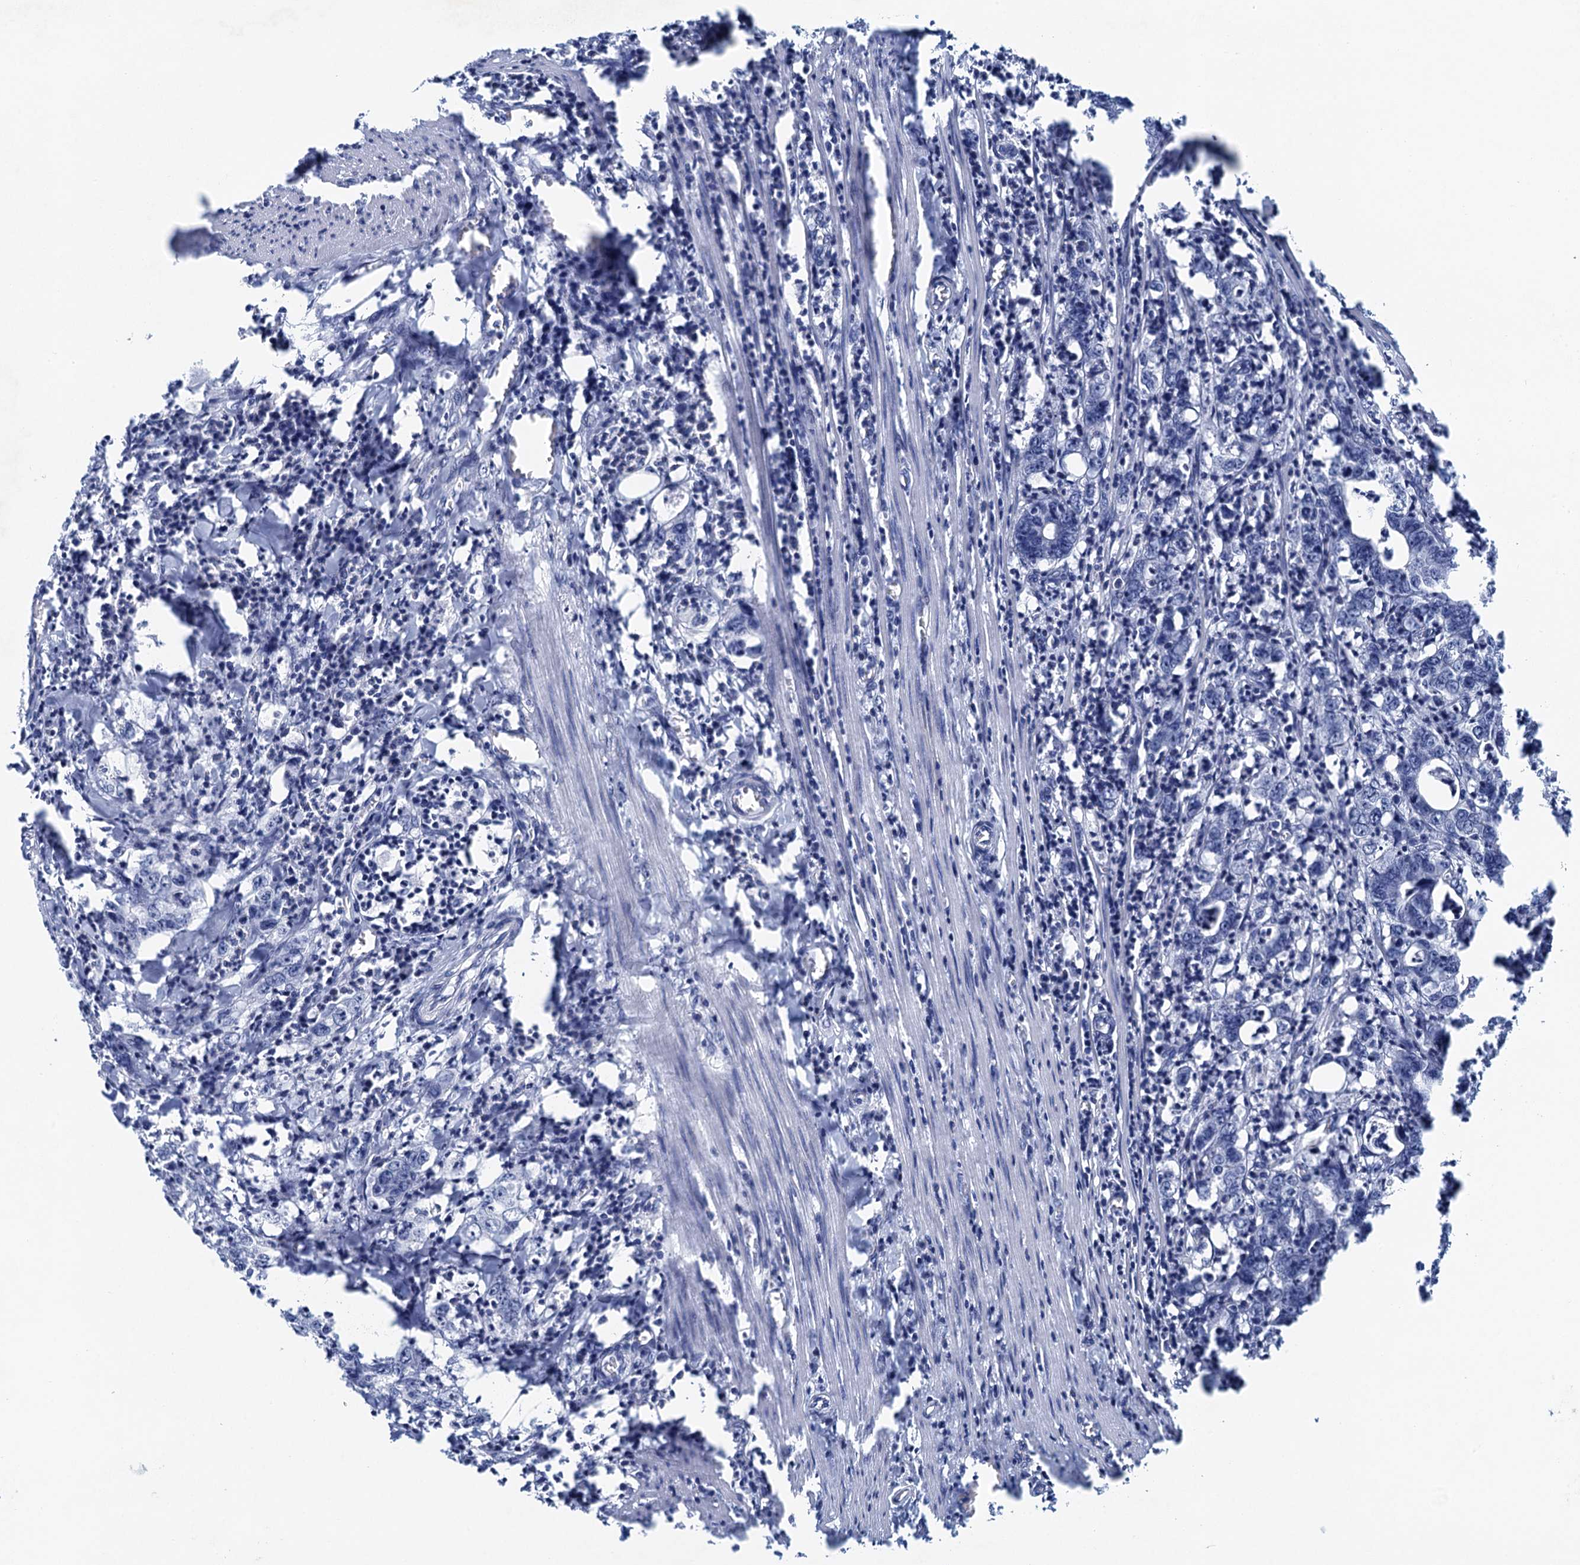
{"staining": {"intensity": "negative", "quantity": "none", "location": "none"}, "tissue": "colorectal cancer", "cell_type": "Tumor cells", "image_type": "cancer", "snomed": [{"axis": "morphology", "description": "Adenocarcinoma, NOS"}, {"axis": "topography", "description": "Colon"}], "caption": "High power microscopy micrograph of an immunohistochemistry histopathology image of adenocarcinoma (colorectal), revealing no significant expression in tumor cells.", "gene": "HAPSTR1", "patient": {"sex": "female", "age": 75}}